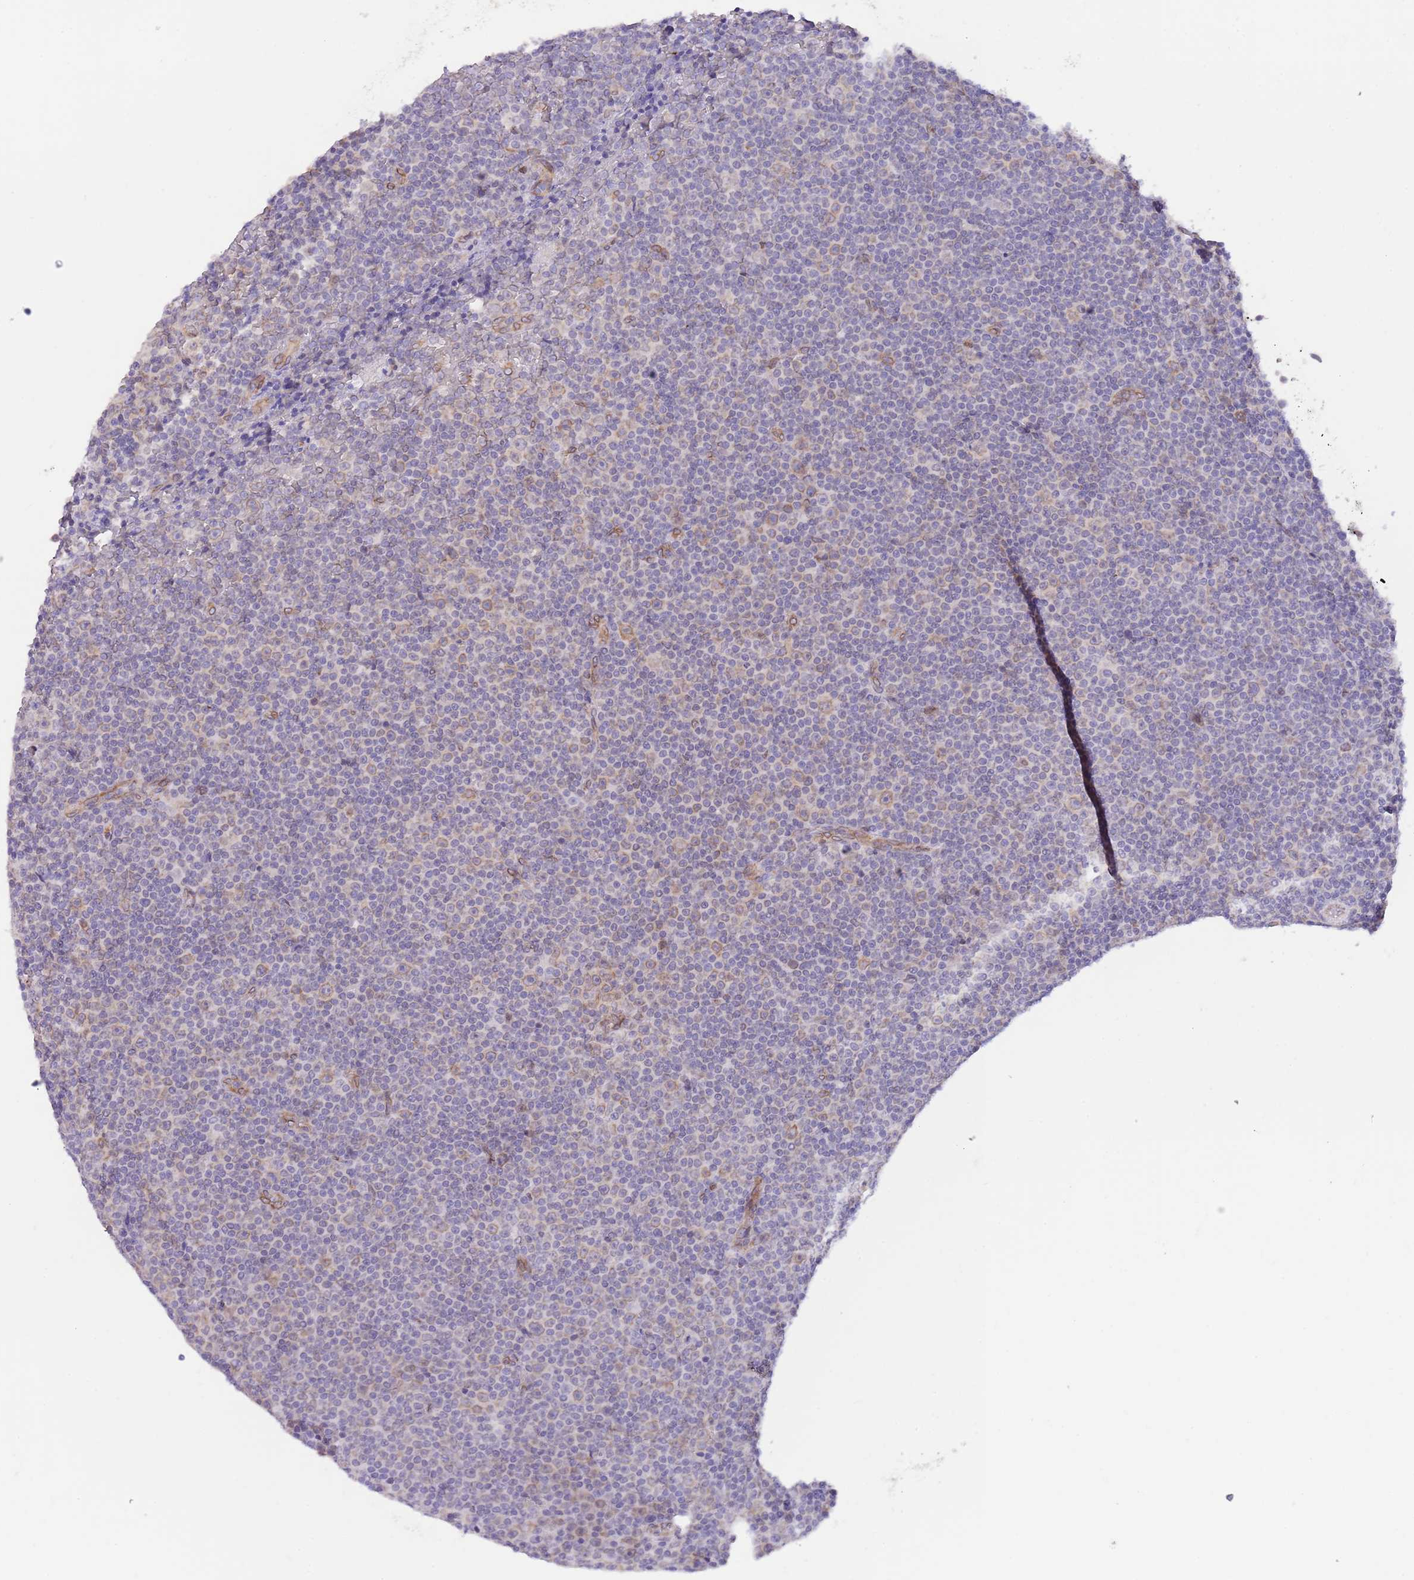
{"staining": {"intensity": "moderate", "quantity": ">75%", "location": "cytoplasmic/membranous"}, "tissue": "lymphoma", "cell_type": "Tumor cells", "image_type": "cancer", "snomed": [{"axis": "morphology", "description": "Malignant lymphoma, non-Hodgkin's type, Low grade"}, {"axis": "topography", "description": "Lymph node"}], "caption": "A high-resolution photomicrograph shows immunohistochemistry staining of low-grade malignant lymphoma, non-Hodgkin's type, which displays moderate cytoplasmic/membranous staining in about >75% of tumor cells.", "gene": "EBPL", "patient": {"sex": "female", "age": 67}}